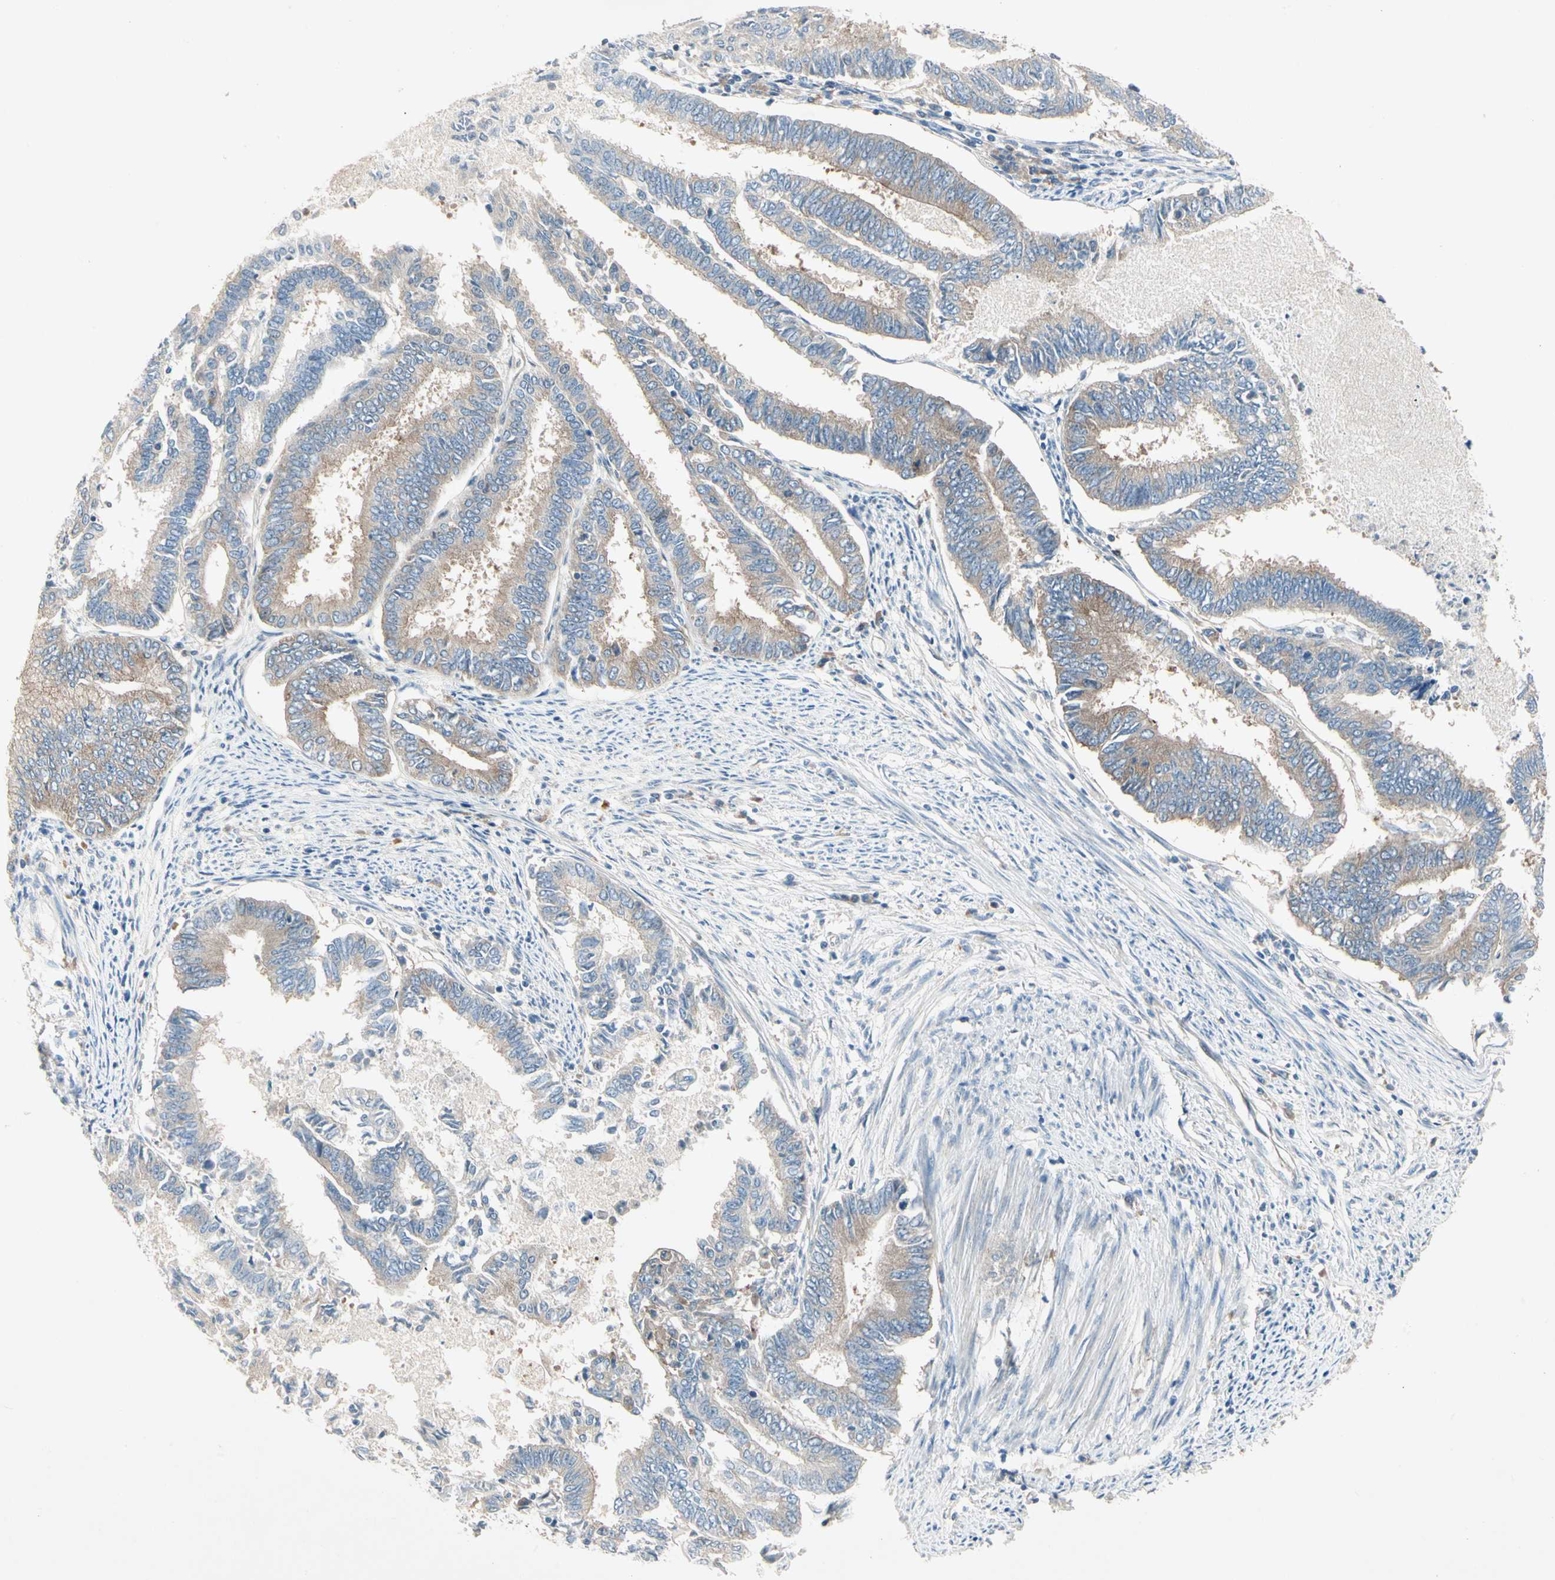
{"staining": {"intensity": "moderate", "quantity": "25%-75%", "location": "cytoplasmic/membranous"}, "tissue": "endometrial cancer", "cell_type": "Tumor cells", "image_type": "cancer", "snomed": [{"axis": "morphology", "description": "Adenocarcinoma, NOS"}, {"axis": "topography", "description": "Endometrium"}], "caption": "This histopathology image demonstrates IHC staining of human adenocarcinoma (endometrial), with medium moderate cytoplasmic/membranous expression in about 25%-75% of tumor cells.", "gene": "IL1R1", "patient": {"sex": "female", "age": 86}}